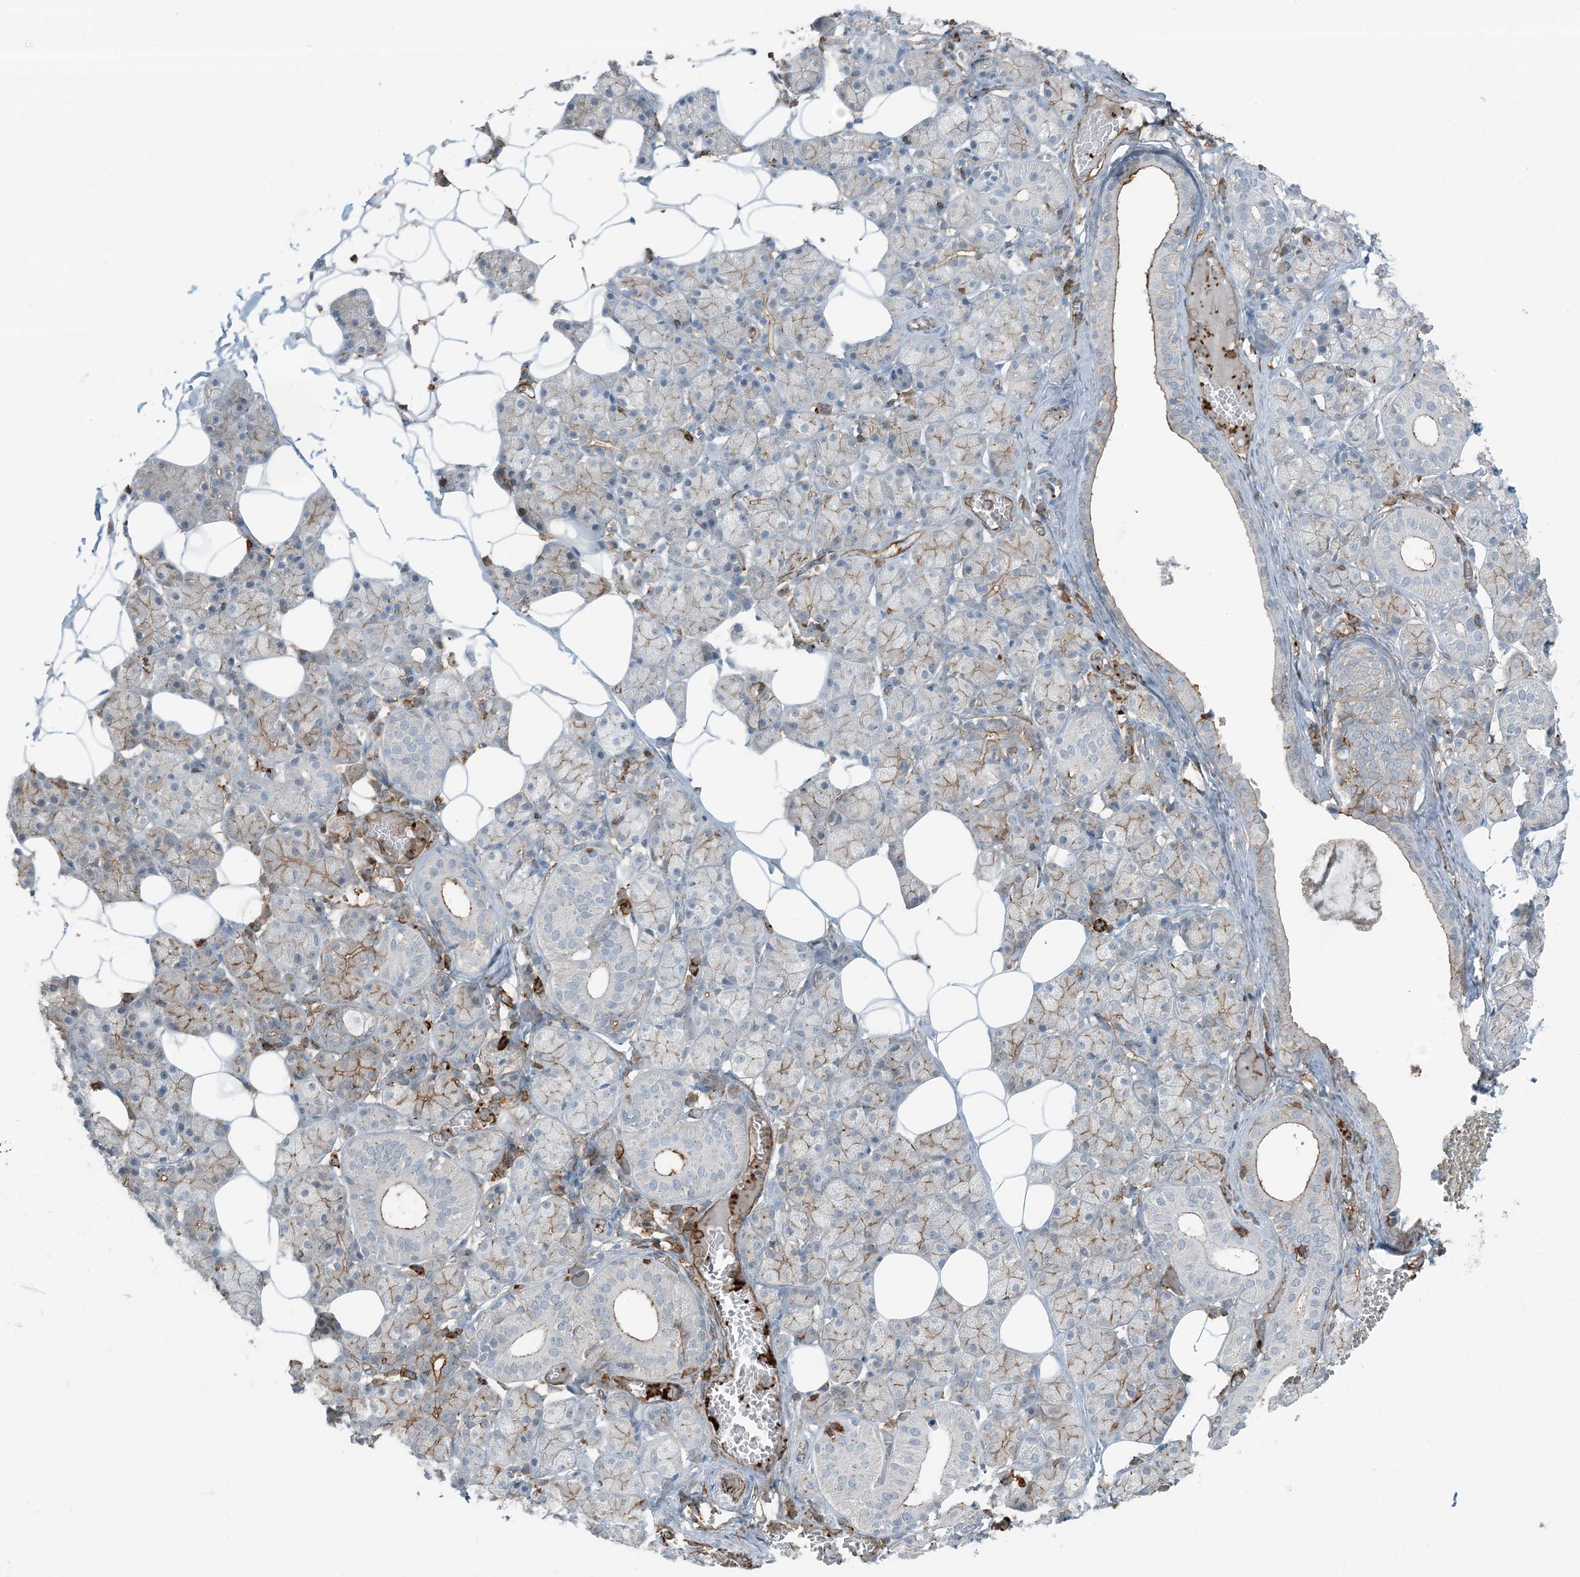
{"staining": {"intensity": "moderate", "quantity": "<25%", "location": "cytoplasmic/membranous"}, "tissue": "salivary gland", "cell_type": "Glandular cells", "image_type": "normal", "snomed": [{"axis": "morphology", "description": "Normal tissue, NOS"}, {"axis": "topography", "description": "Salivary gland"}], "caption": "Immunohistochemical staining of normal salivary gland exhibits low levels of moderate cytoplasmic/membranous expression in approximately <25% of glandular cells. (brown staining indicates protein expression, while blue staining denotes nuclei).", "gene": "APOBEC3C", "patient": {"sex": "female", "age": 33}}